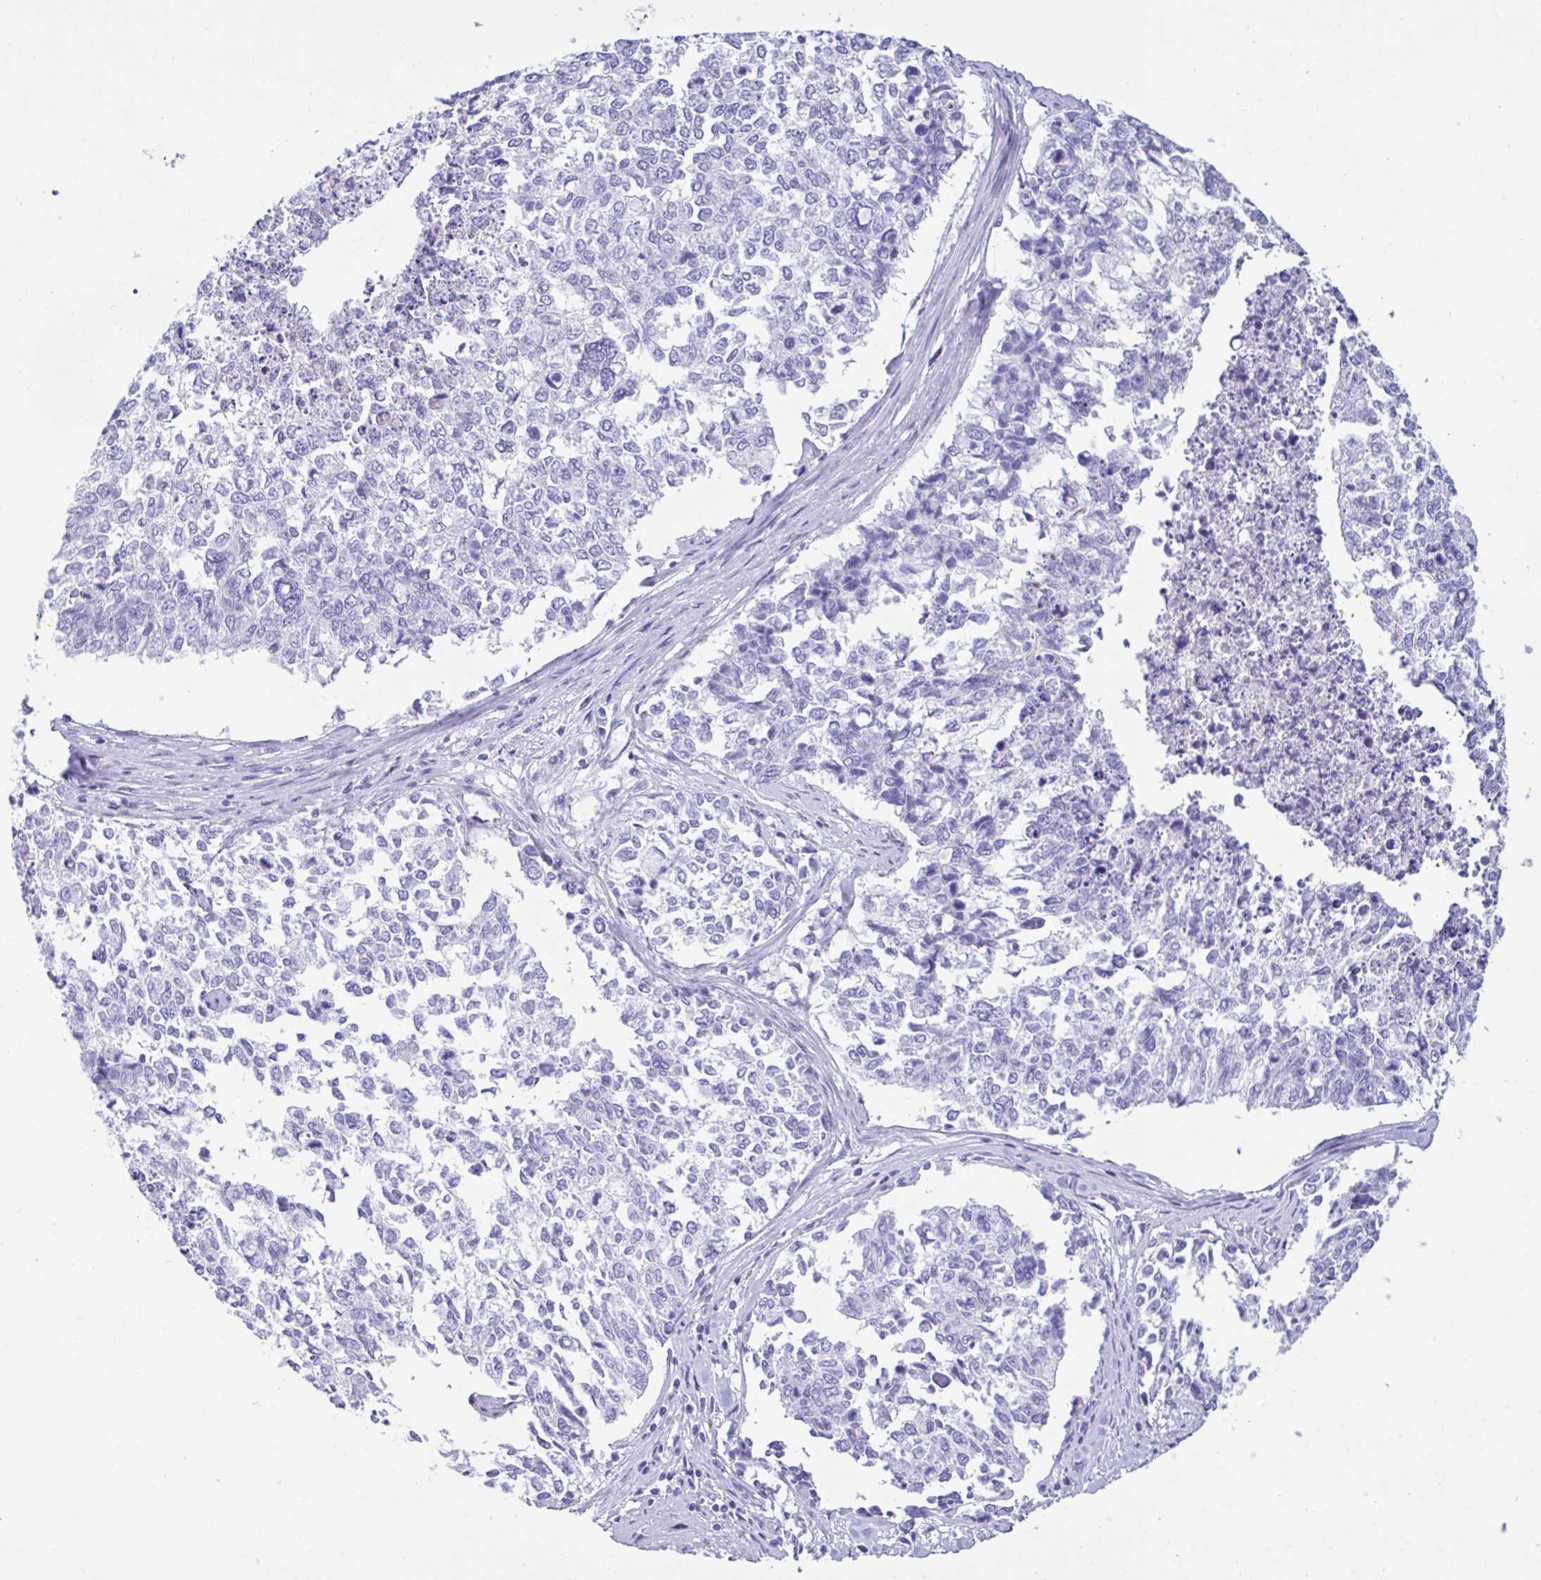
{"staining": {"intensity": "negative", "quantity": "none", "location": "none"}, "tissue": "cervical cancer", "cell_type": "Tumor cells", "image_type": "cancer", "snomed": [{"axis": "morphology", "description": "Adenocarcinoma, NOS"}, {"axis": "topography", "description": "Cervix"}], "caption": "Tumor cells show no significant protein staining in cervical adenocarcinoma.", "gene": "NDUFAF8", "patient": {"sex": "female", "age": 63}}